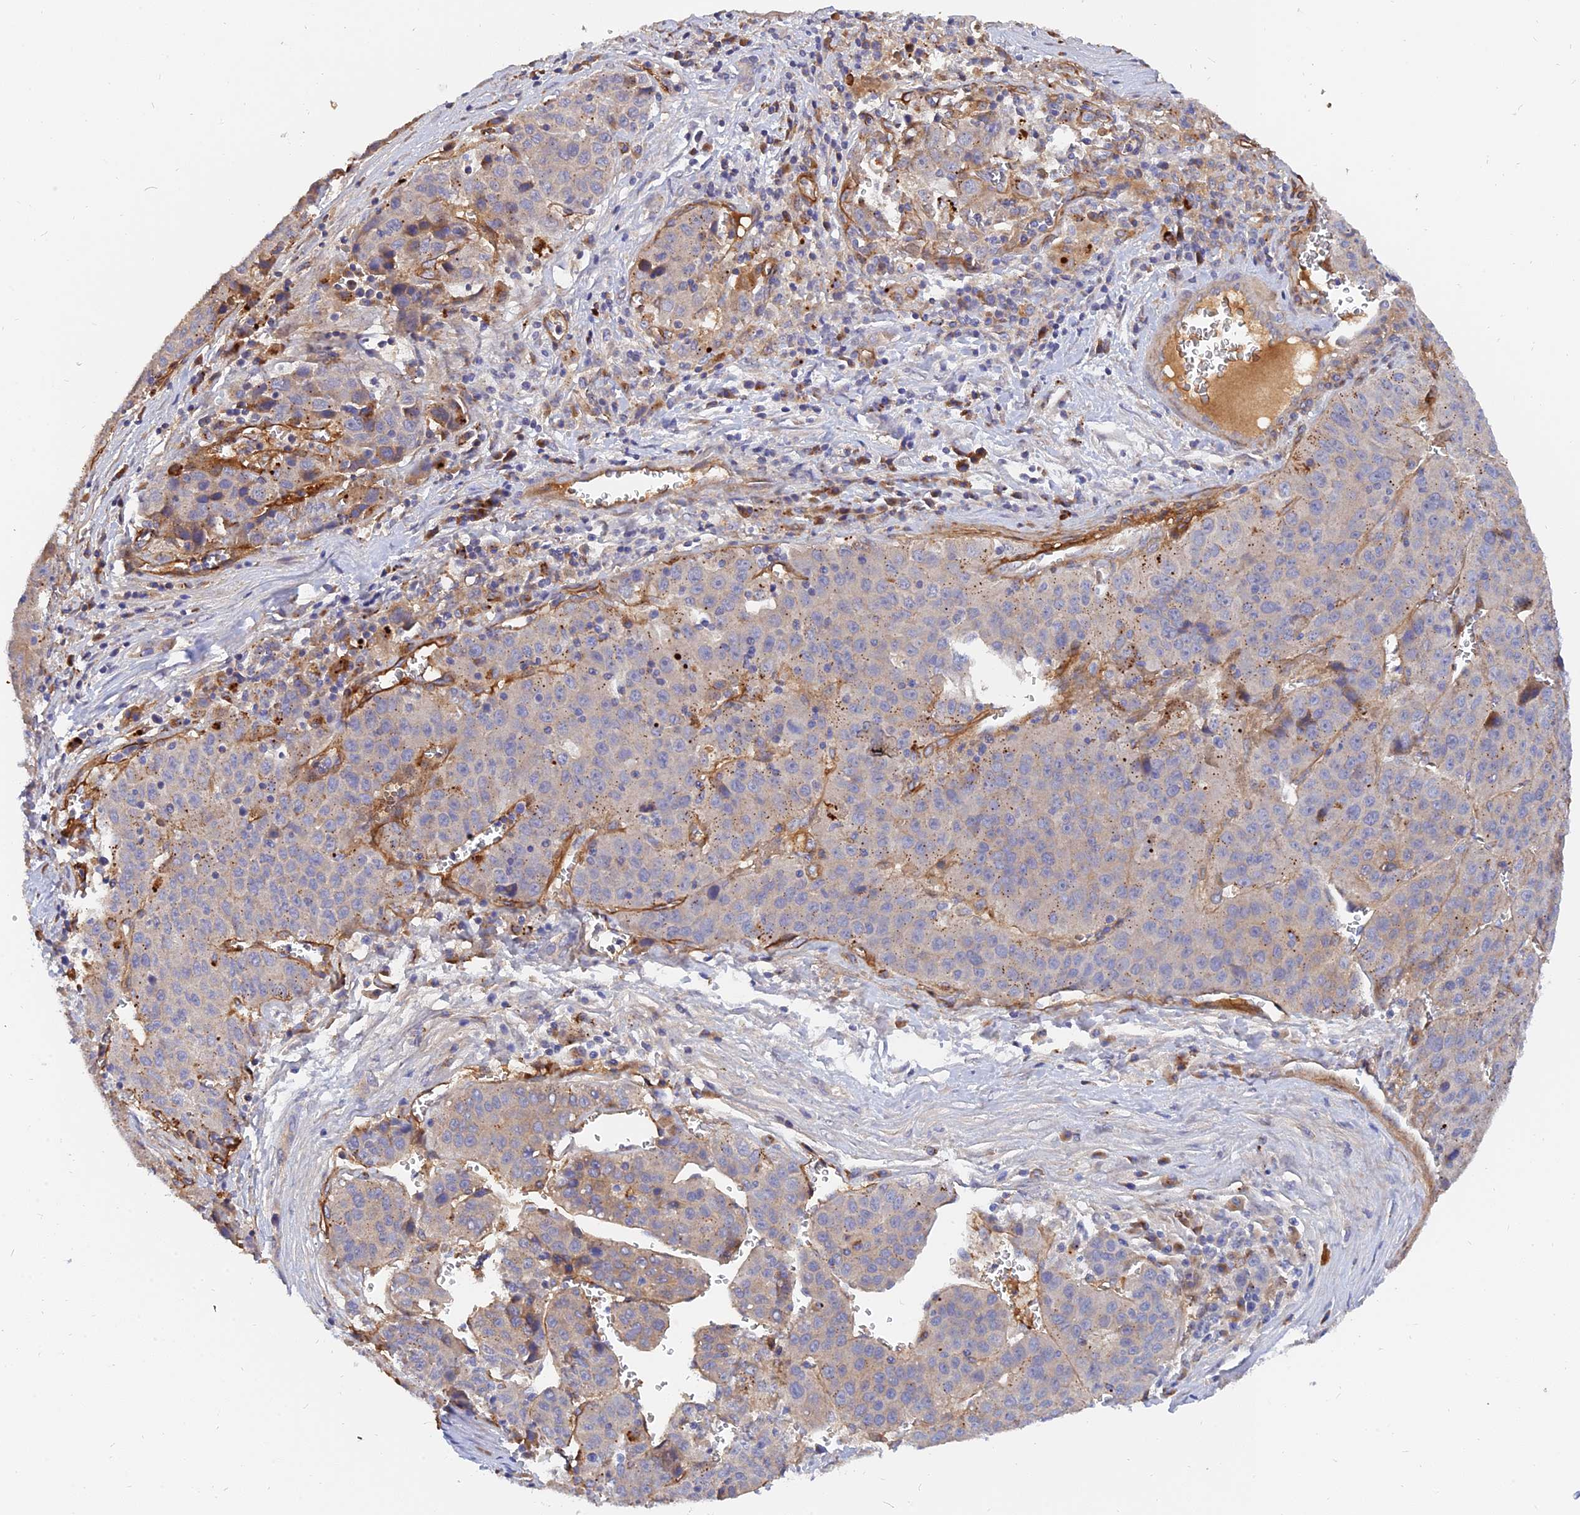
{"staining": {"intensity": "moderate", "quantity": "<25%", "location": "cytoplasmic/membranous"}, "tissue": "liver cancer", "cell_type": "Tumor cells", "image_type": "cancer", "snomed": [{"axis": "morphology", "description": "Carcinoma, Hepatocellular, NOS"}, {"axis": "topography", "description": "Liver"}], "caption": "Liver cancer stained for a protein reveals moderate cytoplasmic/membranous positivity in tumor cells.", "gene": "MRPL35", "patient": {"sex": "female", "age": 53}}